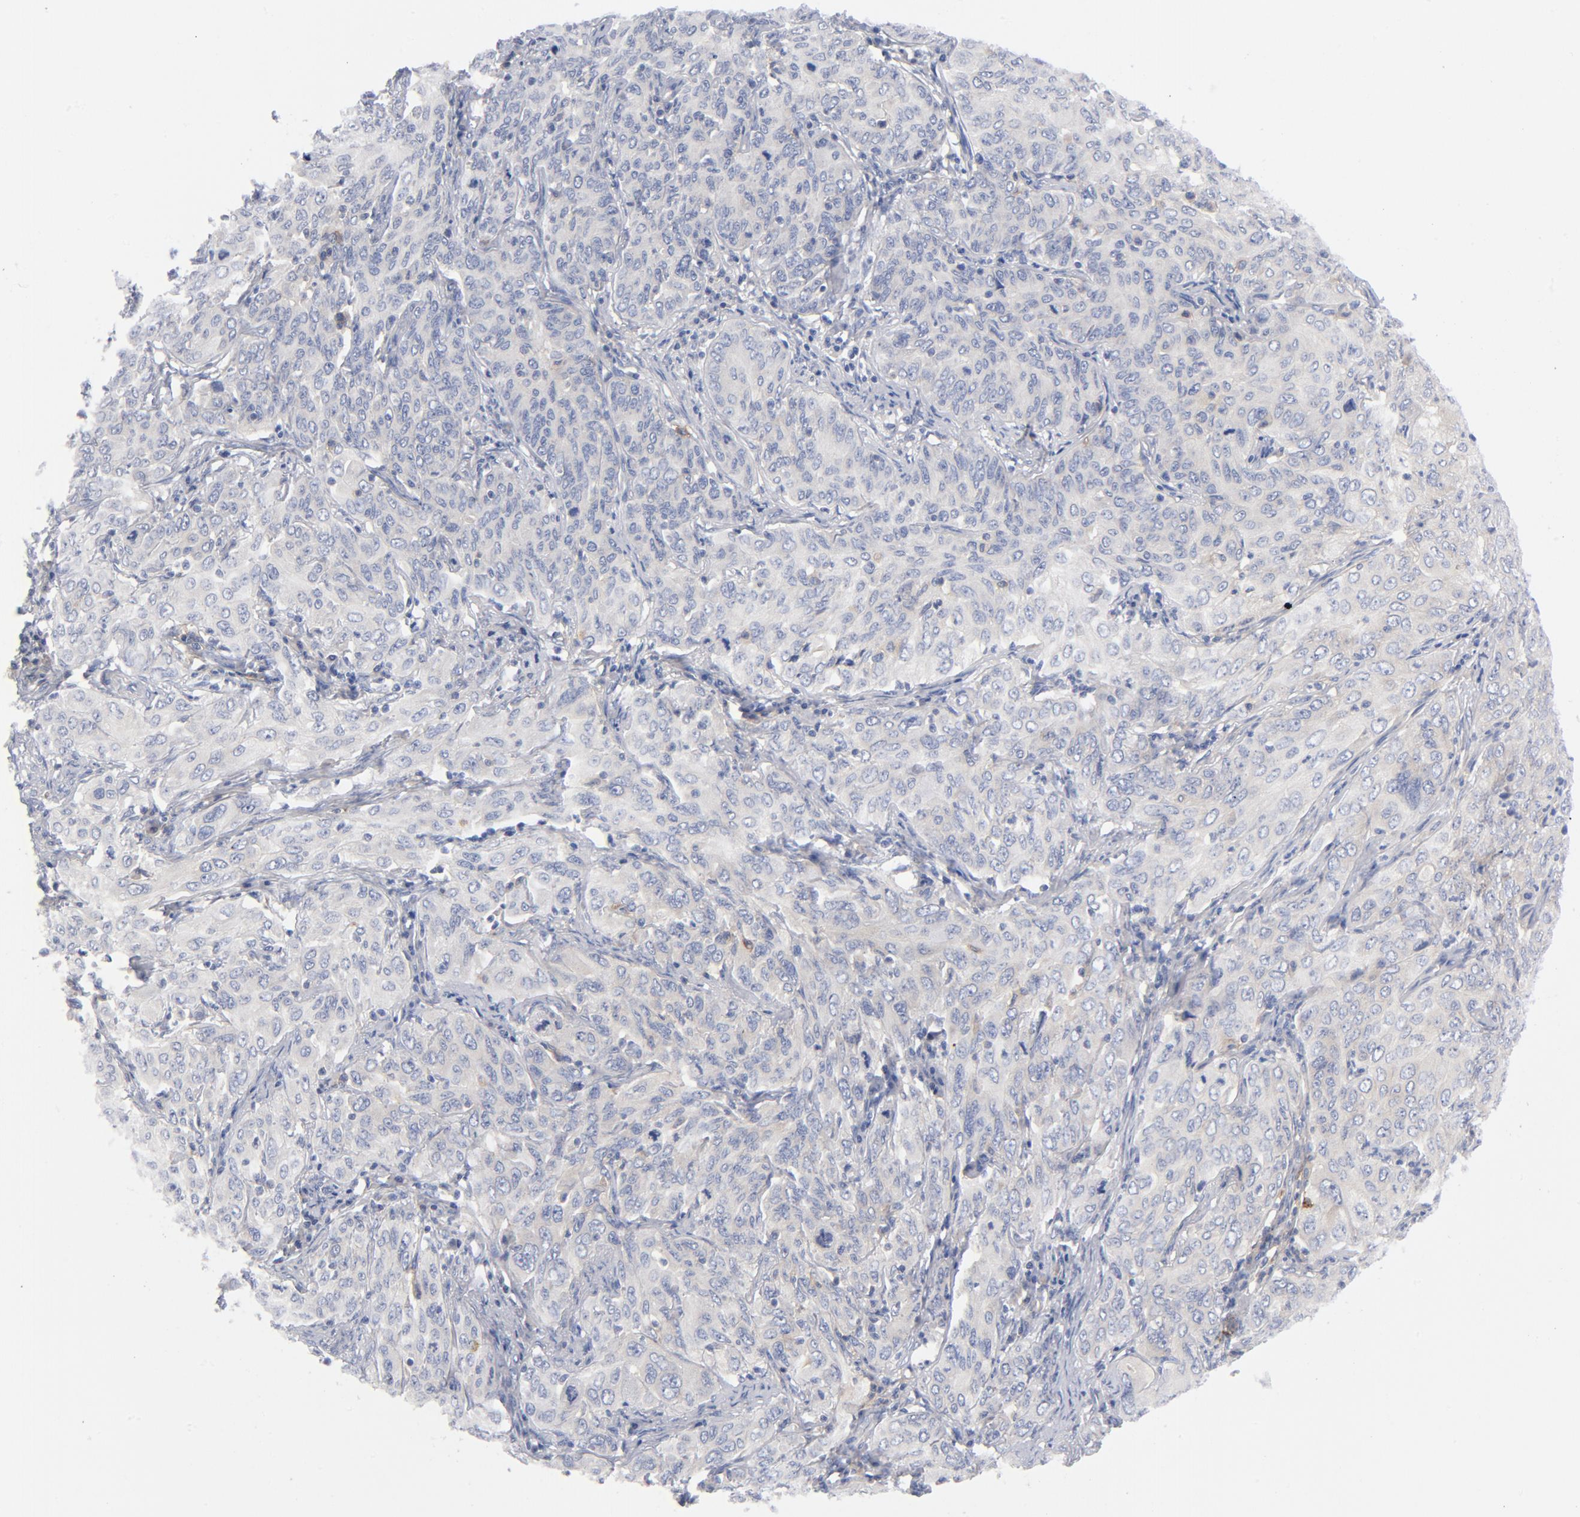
{"staining": {"intensity": "negative", "quantity": "none", "location": "none"}, "tissue": "cervical cancer", "cell_type": "Tumor cells", "image_type": "cancer", "snomed": [{"axis": "morphology", "description": "Squamous cell carcinoma, NOS"}, {"axis": "topography", "description": "Cervix"}], "caption": "Immunohistochemical staining of cervical cancer (squamous cell carcinoma) exhibits no significant expression in tumor cells.", "gene": "CD86", "patient": {"sex": "female", "age": 38}}